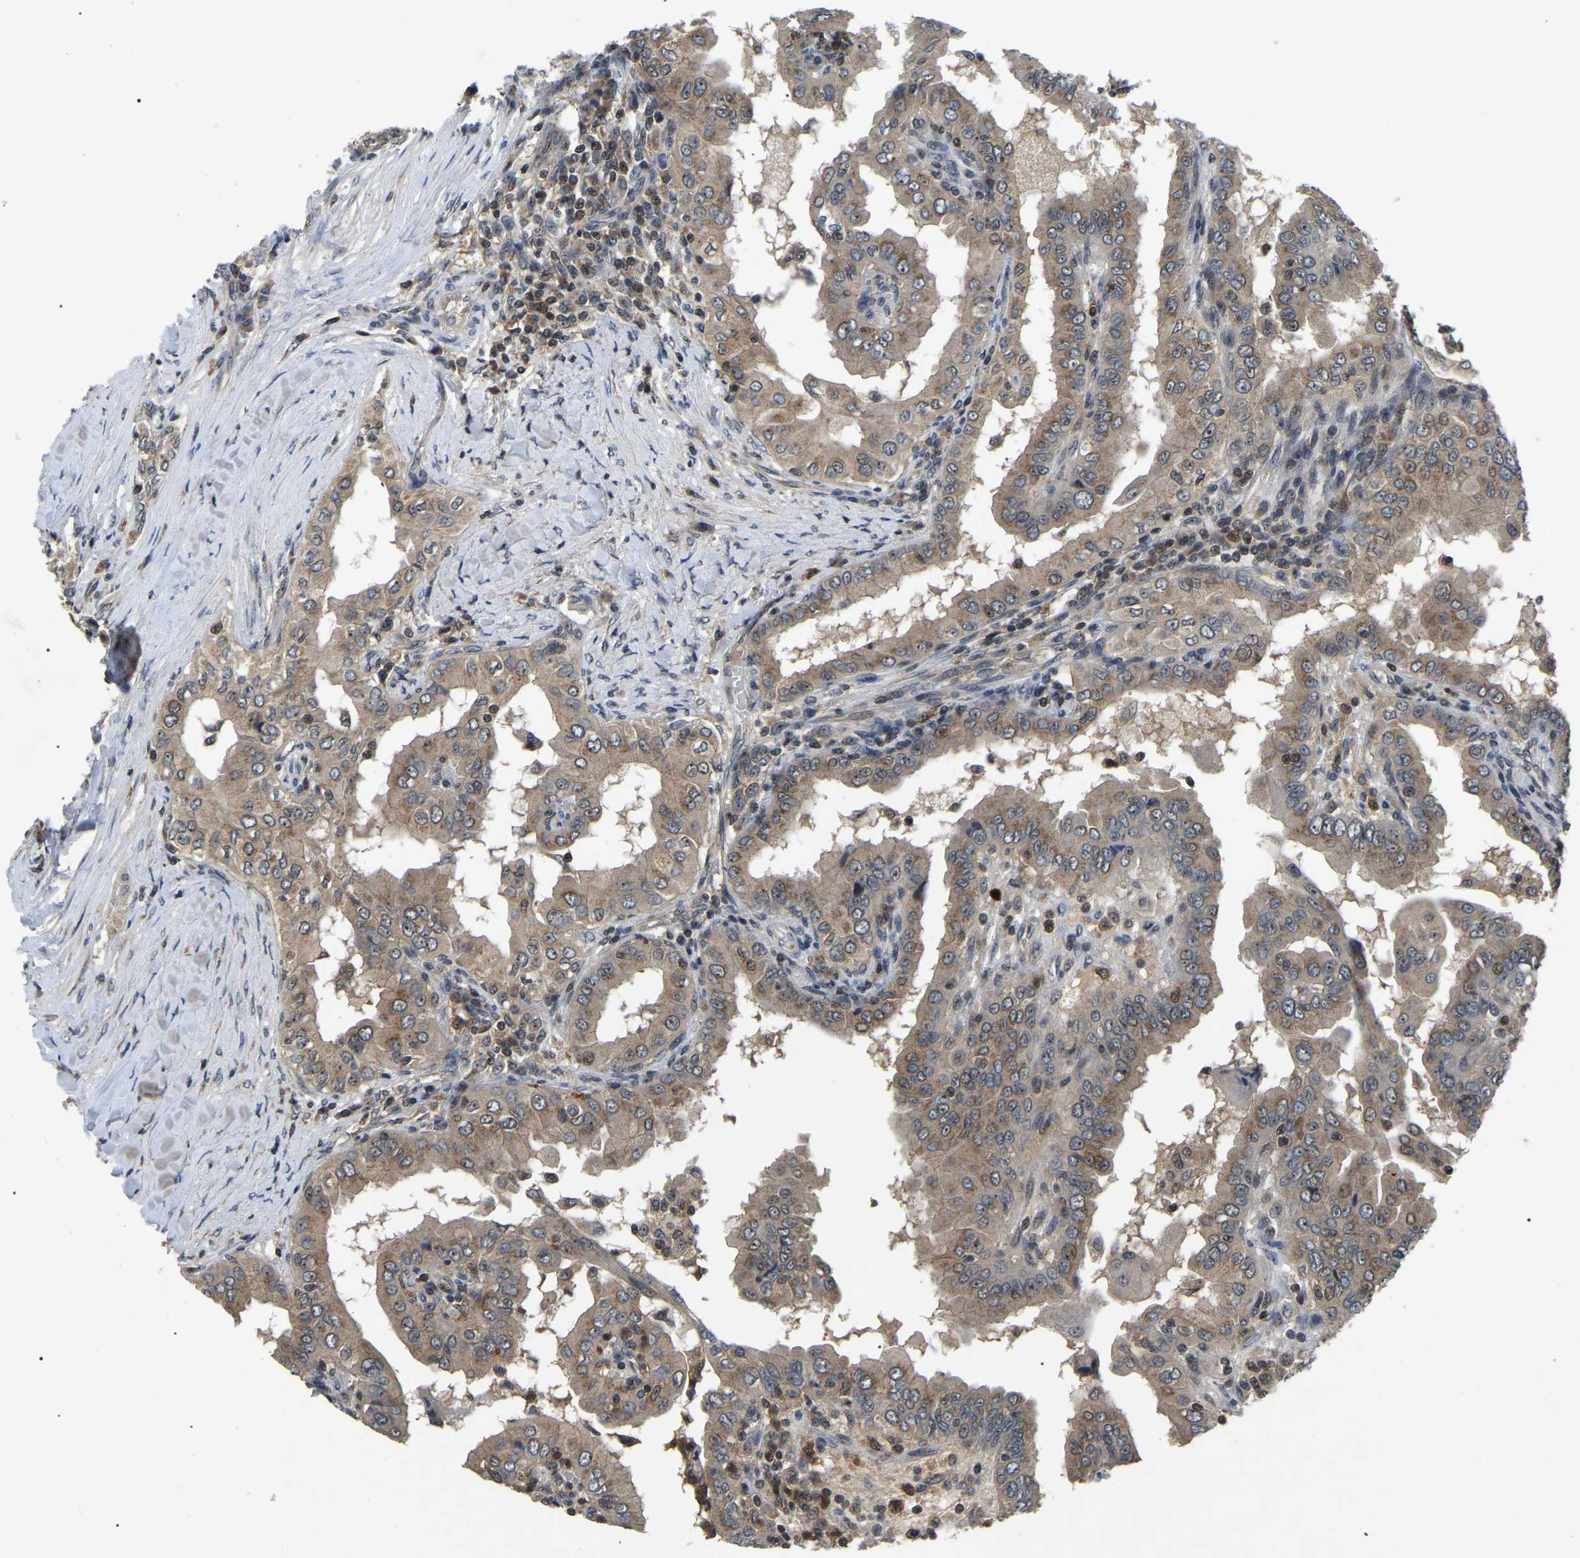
{"staining": {"intensity": "moderate", "quantity": ">75%", "location": "cytoplasmic/membranous"}, "tissue": "thyroid cancer", "cell_type": "Tumor cells", "image_type": "cancer", "snomed": [{"axis": "morphology", "description": "Papillary adenocarcinoma, NOS"}, {"axis": "topography", "description": "Thyroid gland"}], "caption": "Immunohistochemistry (IHC) (DAB (3,3'-diaminobenzidine)) staining of thyroid cancer exhibits moderate cytoplasmic/membranous protein staining in approximately >75% of tumor cells.", "gene": "RBM28", "patient": {"sex": "male", "age": 33}}